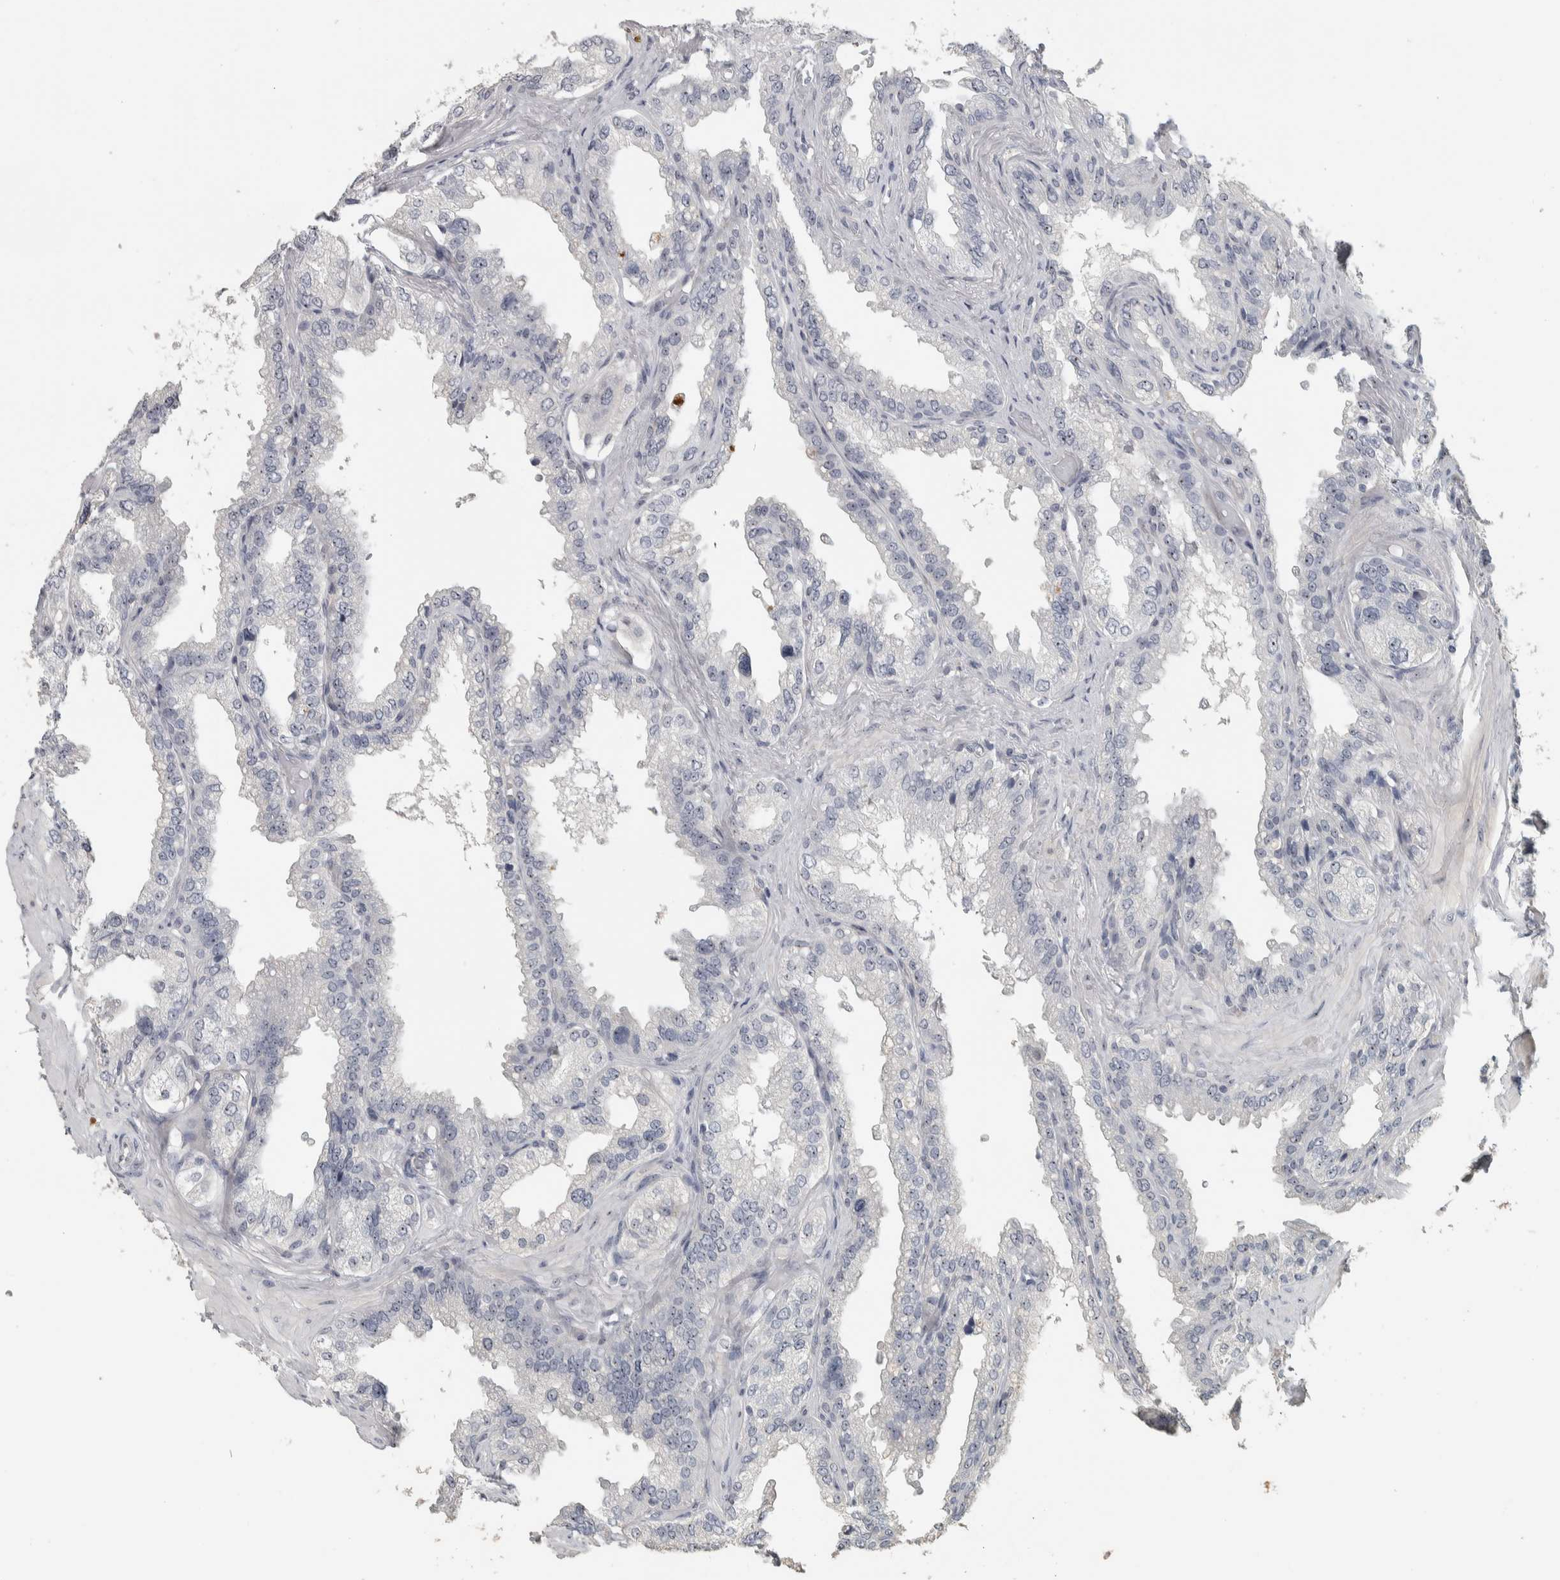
{"staining": {"intensity": "negative", "quantity": "none", "location": "none"}, "tissue": "seminal vesicle", "cell_type": "Glandular cells", "image_type": "normal", "snomed": [{"axis": "morphology", "description": "Normal tissue, NOS"}, {"axis": "topography", "description": "Seminal veicle"}], "caption": "This is an IHC photomicrograph of benign seminal vesicle. There is no positivity in glandular cells.", "gene": "DCAF10", "patient": {"sex": "male", "age": 68}}